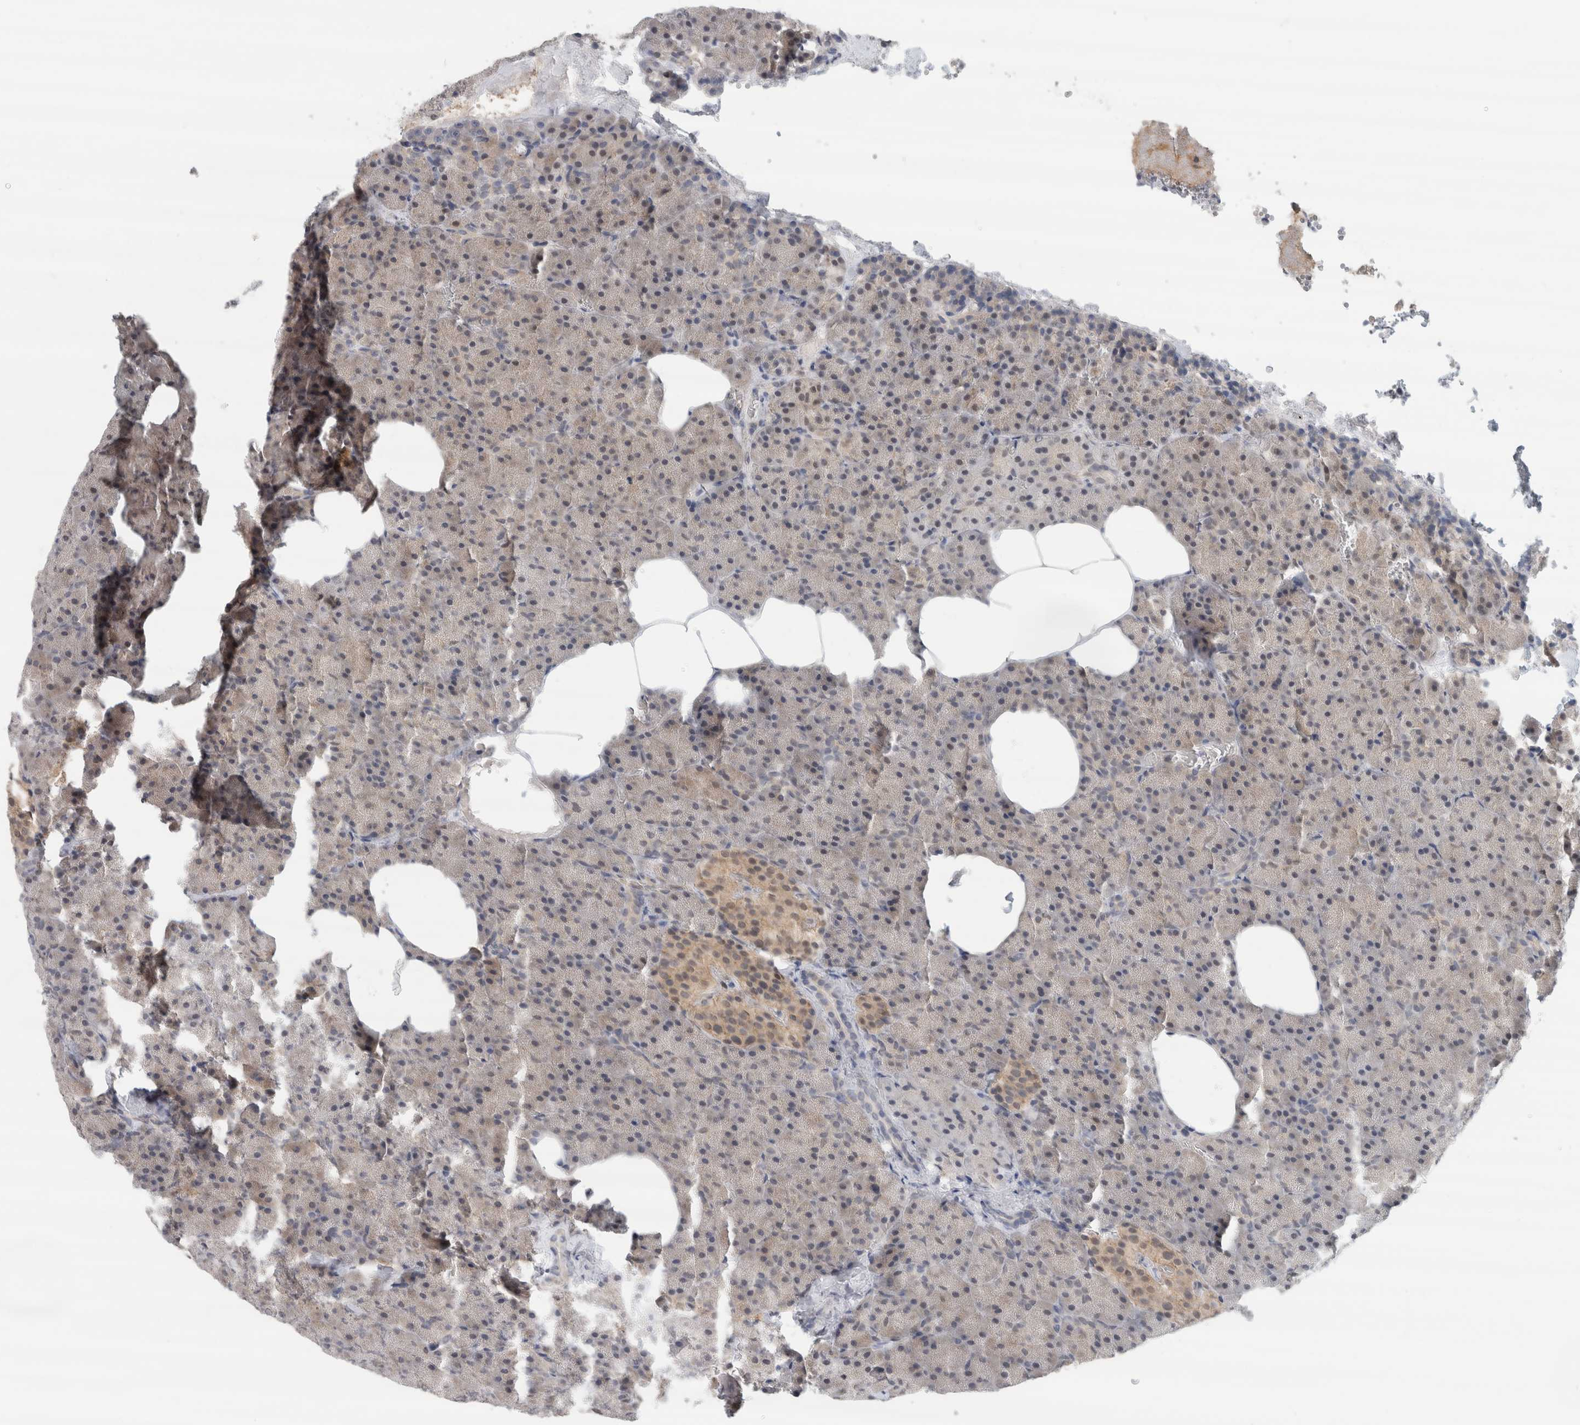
{"staining": {"intensity": "weak", "quantity": "<25%", "location": "nuclear"}, "tissue": "pancreas", "cell_type": "Exocrine glandular cells", "image_type": "normal", "snomed": [{"axis": "morphology", "description": "Normal tissue, NOS"}, {"axis": "morphology", "description": "Carcinoid, malignant, NOS"}, {"axis": "topography", "description": "Pancreas"}], "caption": "High power microscopy histopathology image of an immunohistochemistry (IHC) histopathology image of unremarkable pancreas, revealing no significant positivity in exocrine glandular cells.", "gene": "EIF4G3", "patient": {"sex": "female", "age": 35}}